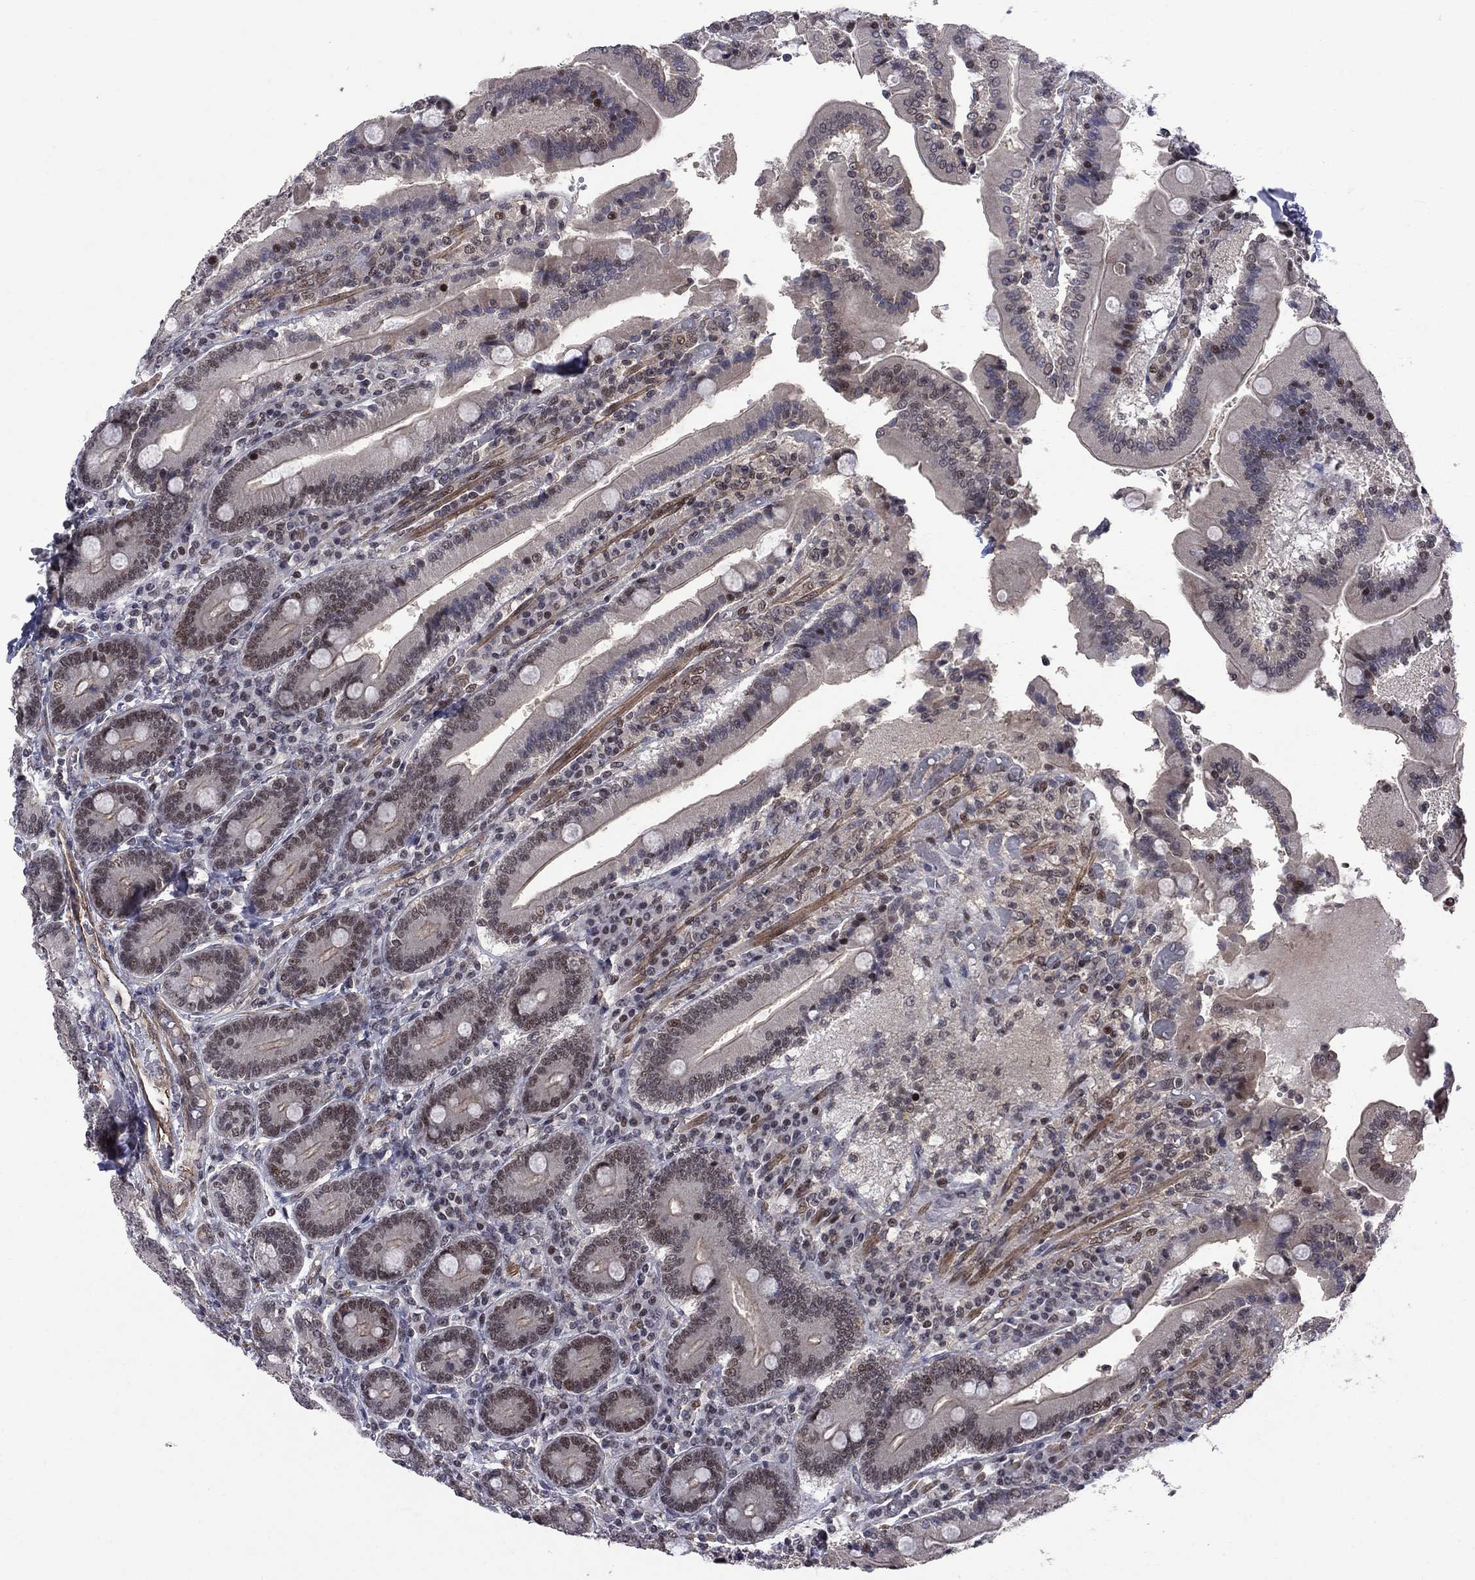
{"staining": {"intensity": "moderate", "quantity": "25%-75%", "location": "nuclear"}, "tissue": "duodenum", "cell_type": "Glandular cells", "image_type": "normal", "snomed": [{"axis": "morphology", "description": "Normal tissue, NOS"}, {"axis": "topography", "description": "Duodenum"}], "caption": "Glandular cells exhibit moderate nuclear expression in about 25%-75% of cells in unremarkable duodenum. (DAB (3,3'-diaminobenzidine) = brown stain, brightfield microscopy at high magnification).", "gene": "BRF1", "patient": {"sex": "female", "age": 62}}